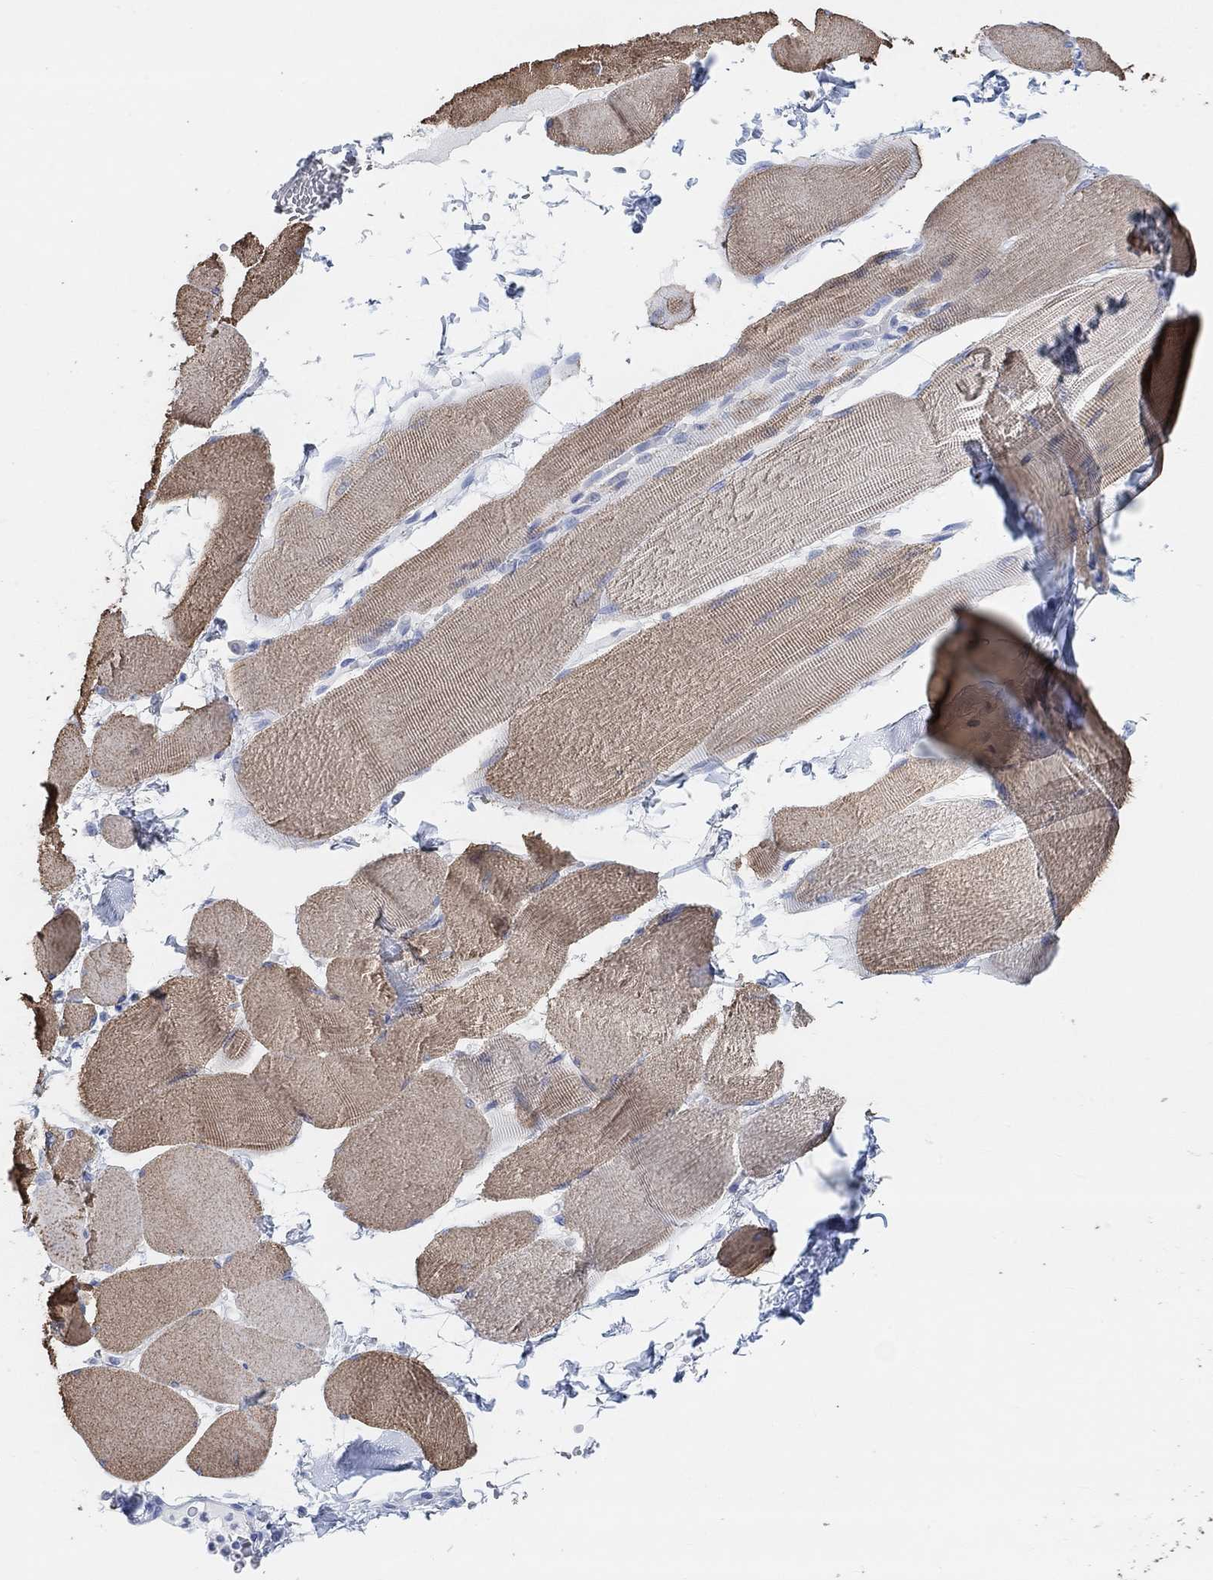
{"staining": {"intensity": "moderate", "quantity": "<25%", "location": "cytoplasmic/membranous"}, "tissue": "skeletal muscle", "cell_type": "Myocytes", "image_type": "normal", "snomed": [{"axis": "morphology", "description": "Normal tissue, NOS"}, {"axis": "topography", "description": "Skeletal muscle"}], "caption": "This histopathology image reveals unremarkable skeletal muscle stained with immunohistochemistry to label a protein in brown. The cytoplasmic/membranous of myocytes show moderate positivity for the protein. Nuclei are counter-stained blue.", "gene": "ENO4", "patient": {"sex": "male", "age": 56}}